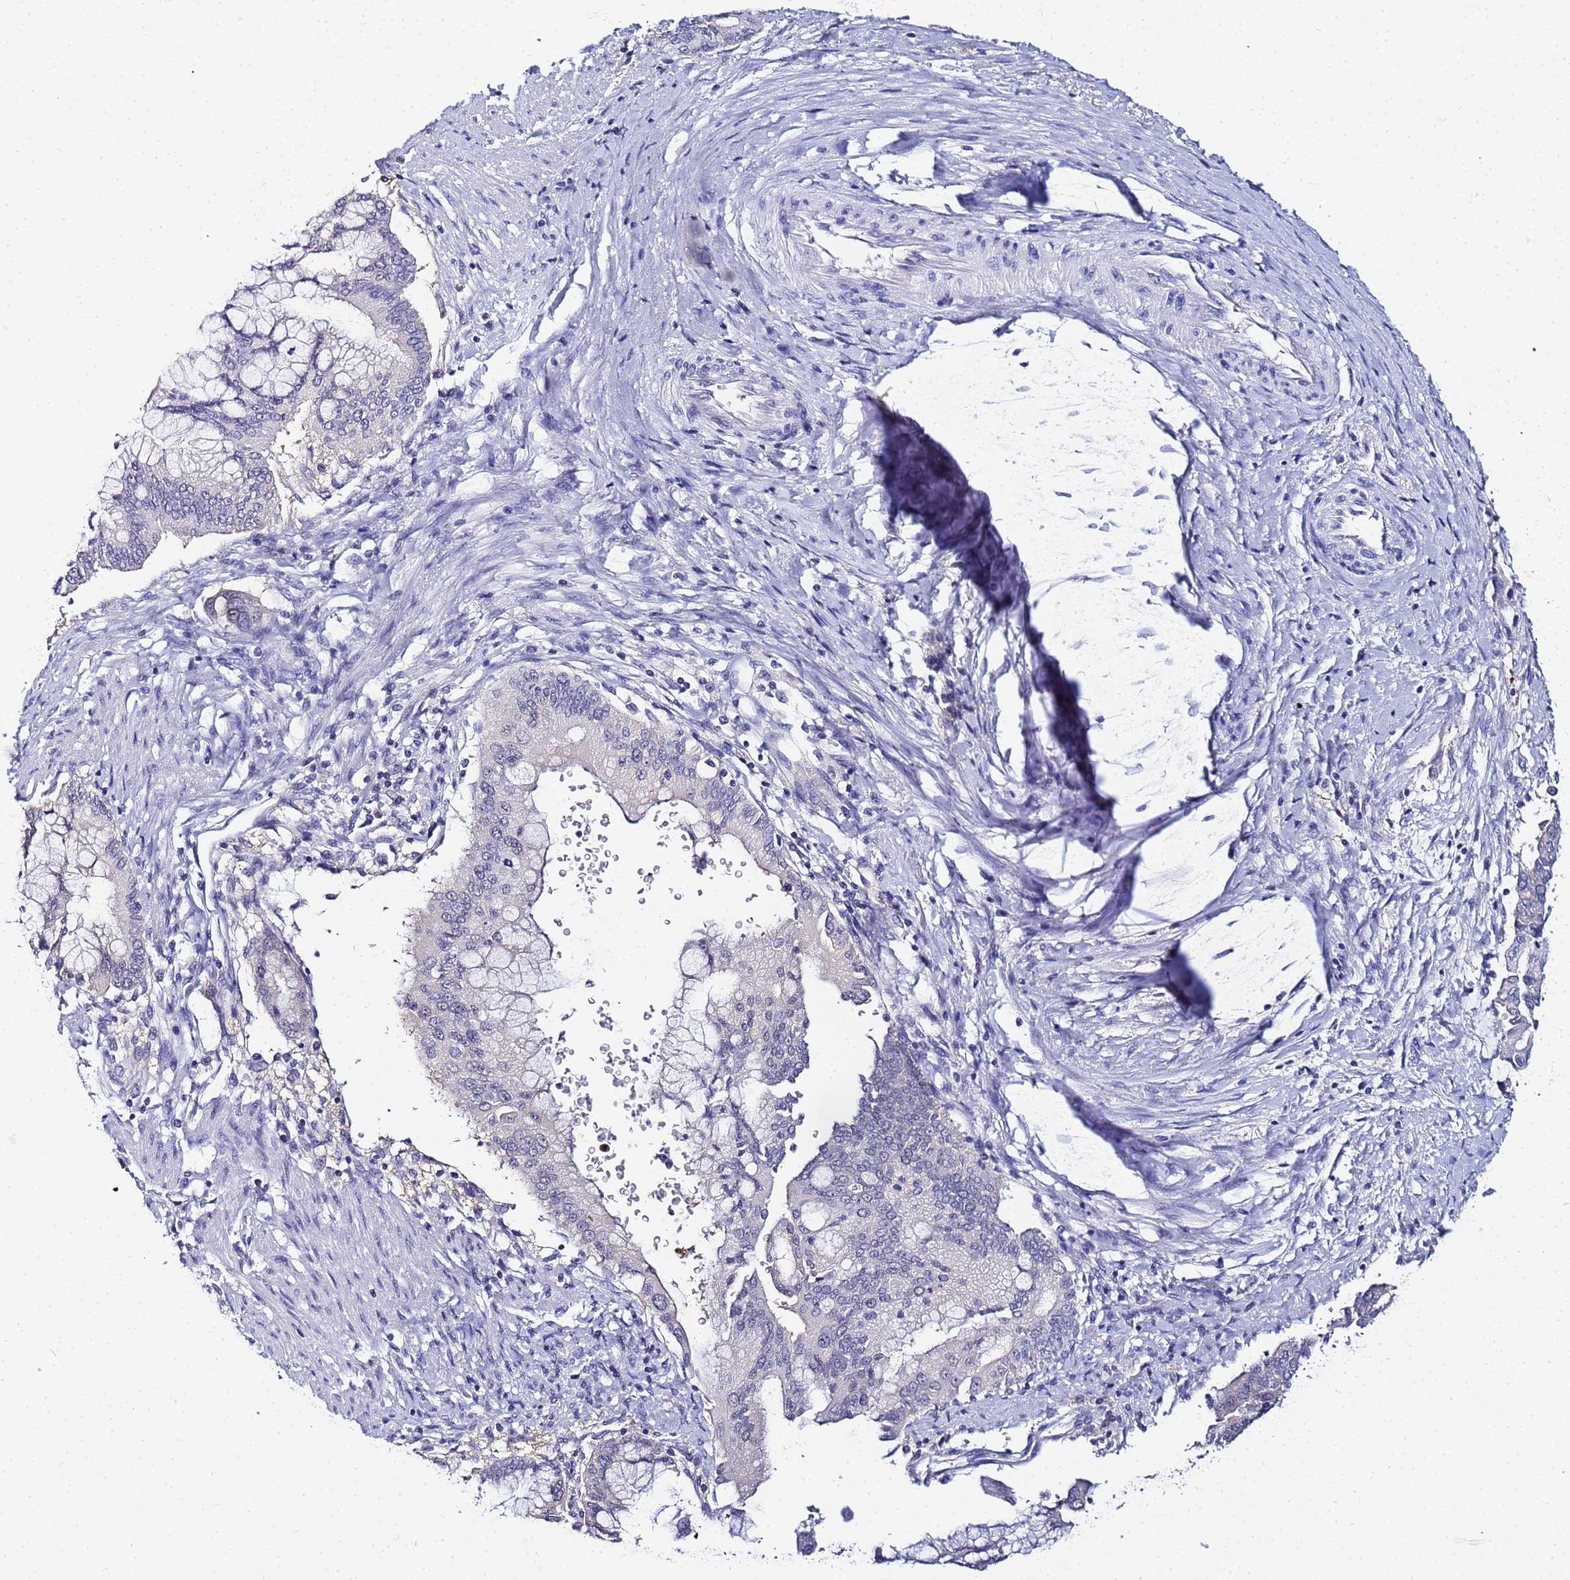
{"staining": {"intensity": "negative", "quantity": "none", "location": "none"}, "tissue": "pancreatic cancer", "cell_type": "Tumor cells", "image_type": "cancer", "snomed": [{"axis": "morphology", "description": "Adenocarcinoma, NOS"}, {"axis": "topography", "description": "Pancreas"}], "caption": "Pancreatic adenocarcinoma was stained to show a protein in brown. There is no significant expression in tumor cells.", "gene": "ACTL6B", "patient": {"sex": "male", "age": 46}}